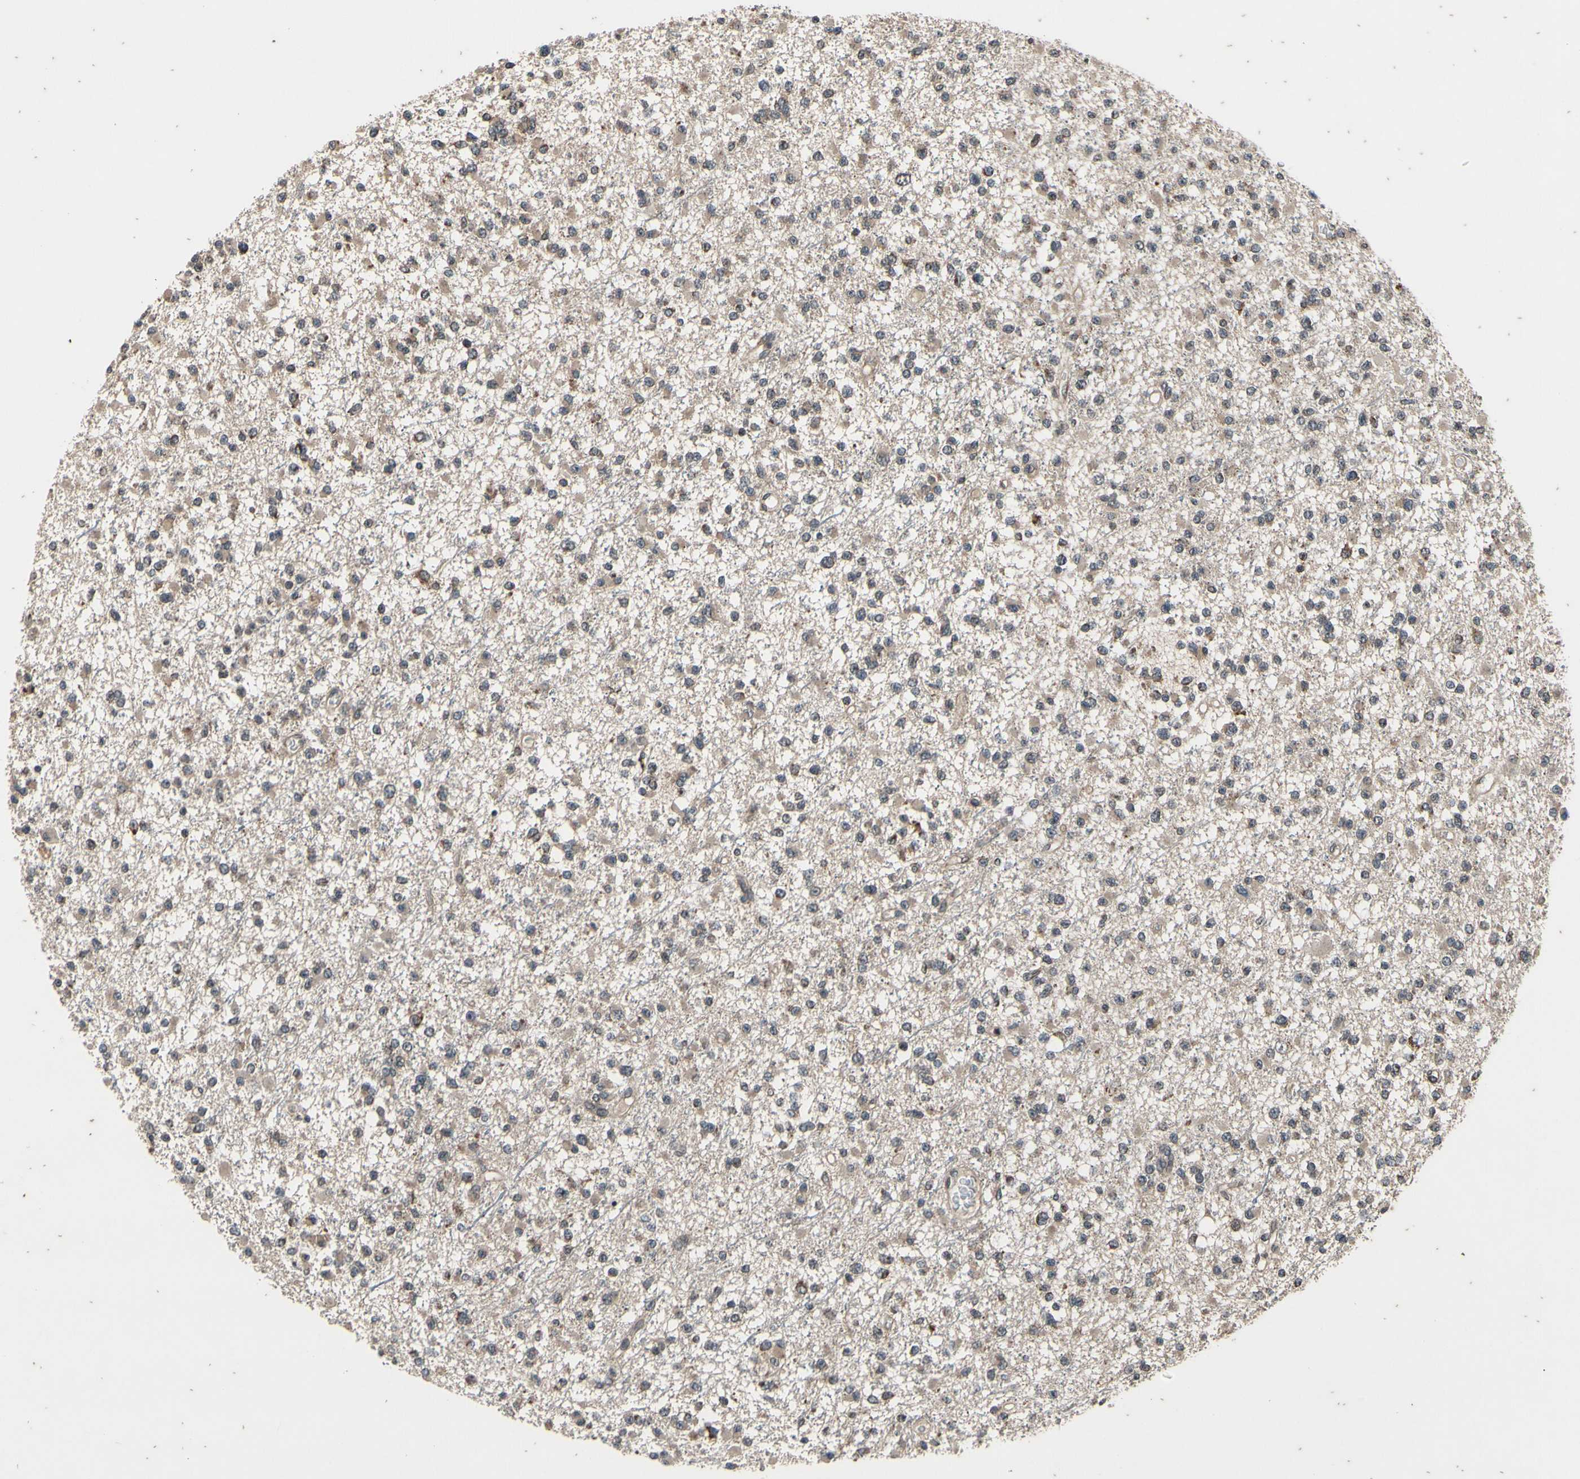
{"staining": {"intensity": "weak", "quantity": "25%-75%", "location": "cytoplasmic/membranous"}, "tissue": "glioma", "cell_type": "Tumor cells", "image_type": "cancer", "snomed": [{"axis": "morphology", "description": "Glioma, malignant, Low grade"}, {"axis": "topography", "description": "Brain"}], "caption": "Malignant low-grade glioma stained for a protein exhibits weak cytoplasmic/membranous positivity in tumor cells.", "gene": "MBTPS2", "patient": {"sex": "female", "age": 22}}